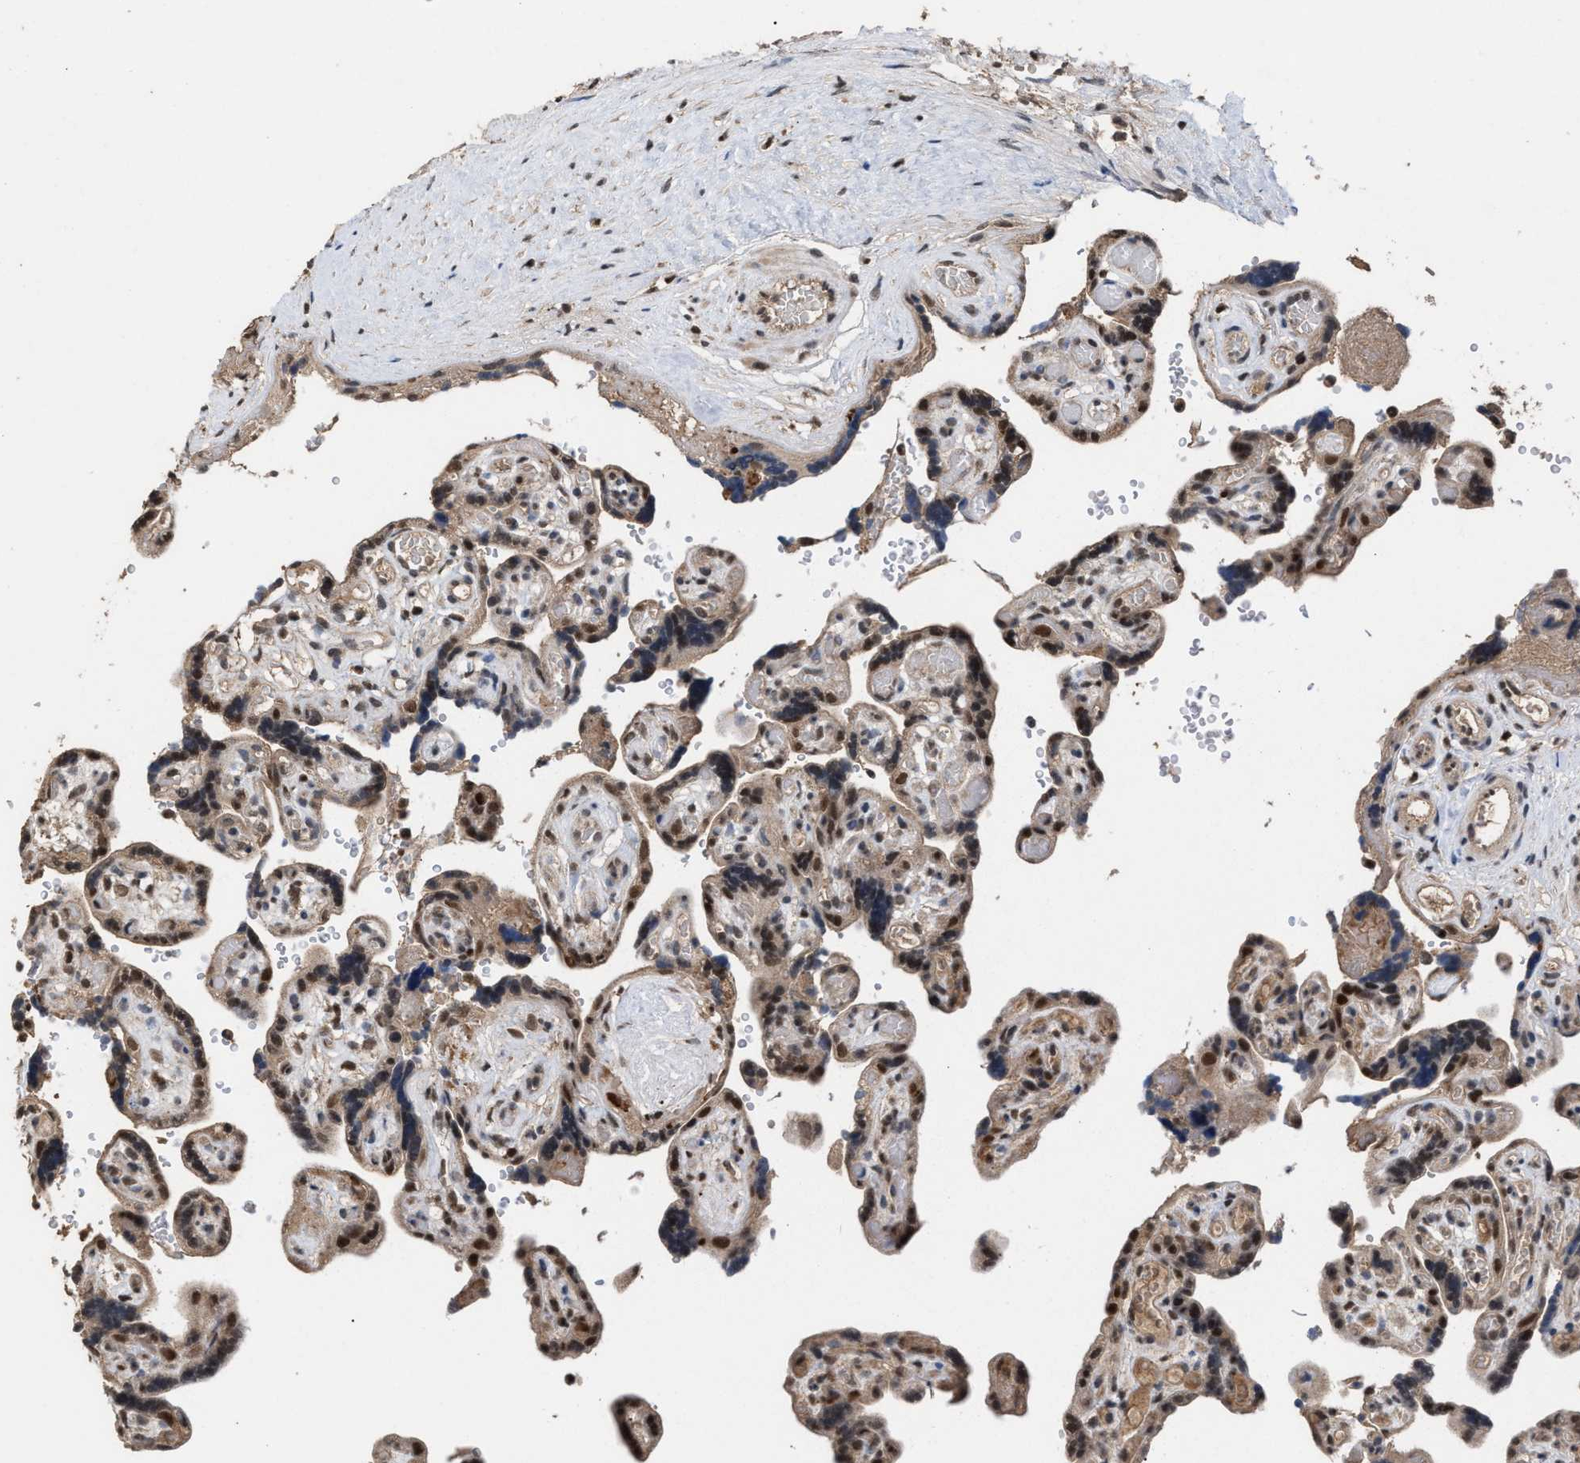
{"staining": {"intensity": "strong", "quantity": ">75%", "location": "cytoplasmic/membranous,nuclear"}, "tissue": "placenta", "cell_type": "Decidual cells", "image_type": "normal", "snomed": [{"axis": "morphology", "description": "Normal tissue, NOS"}, {"axis": "topography", "description": "Placenta"}], "caption": "A brown stain highlights strong cytoplasmic/membranous,nuclear expression of a protein in decidual cells of unremarkable placenta.", "gene": "C9orf78", "patient": {"sex": "female", "age": 30}}